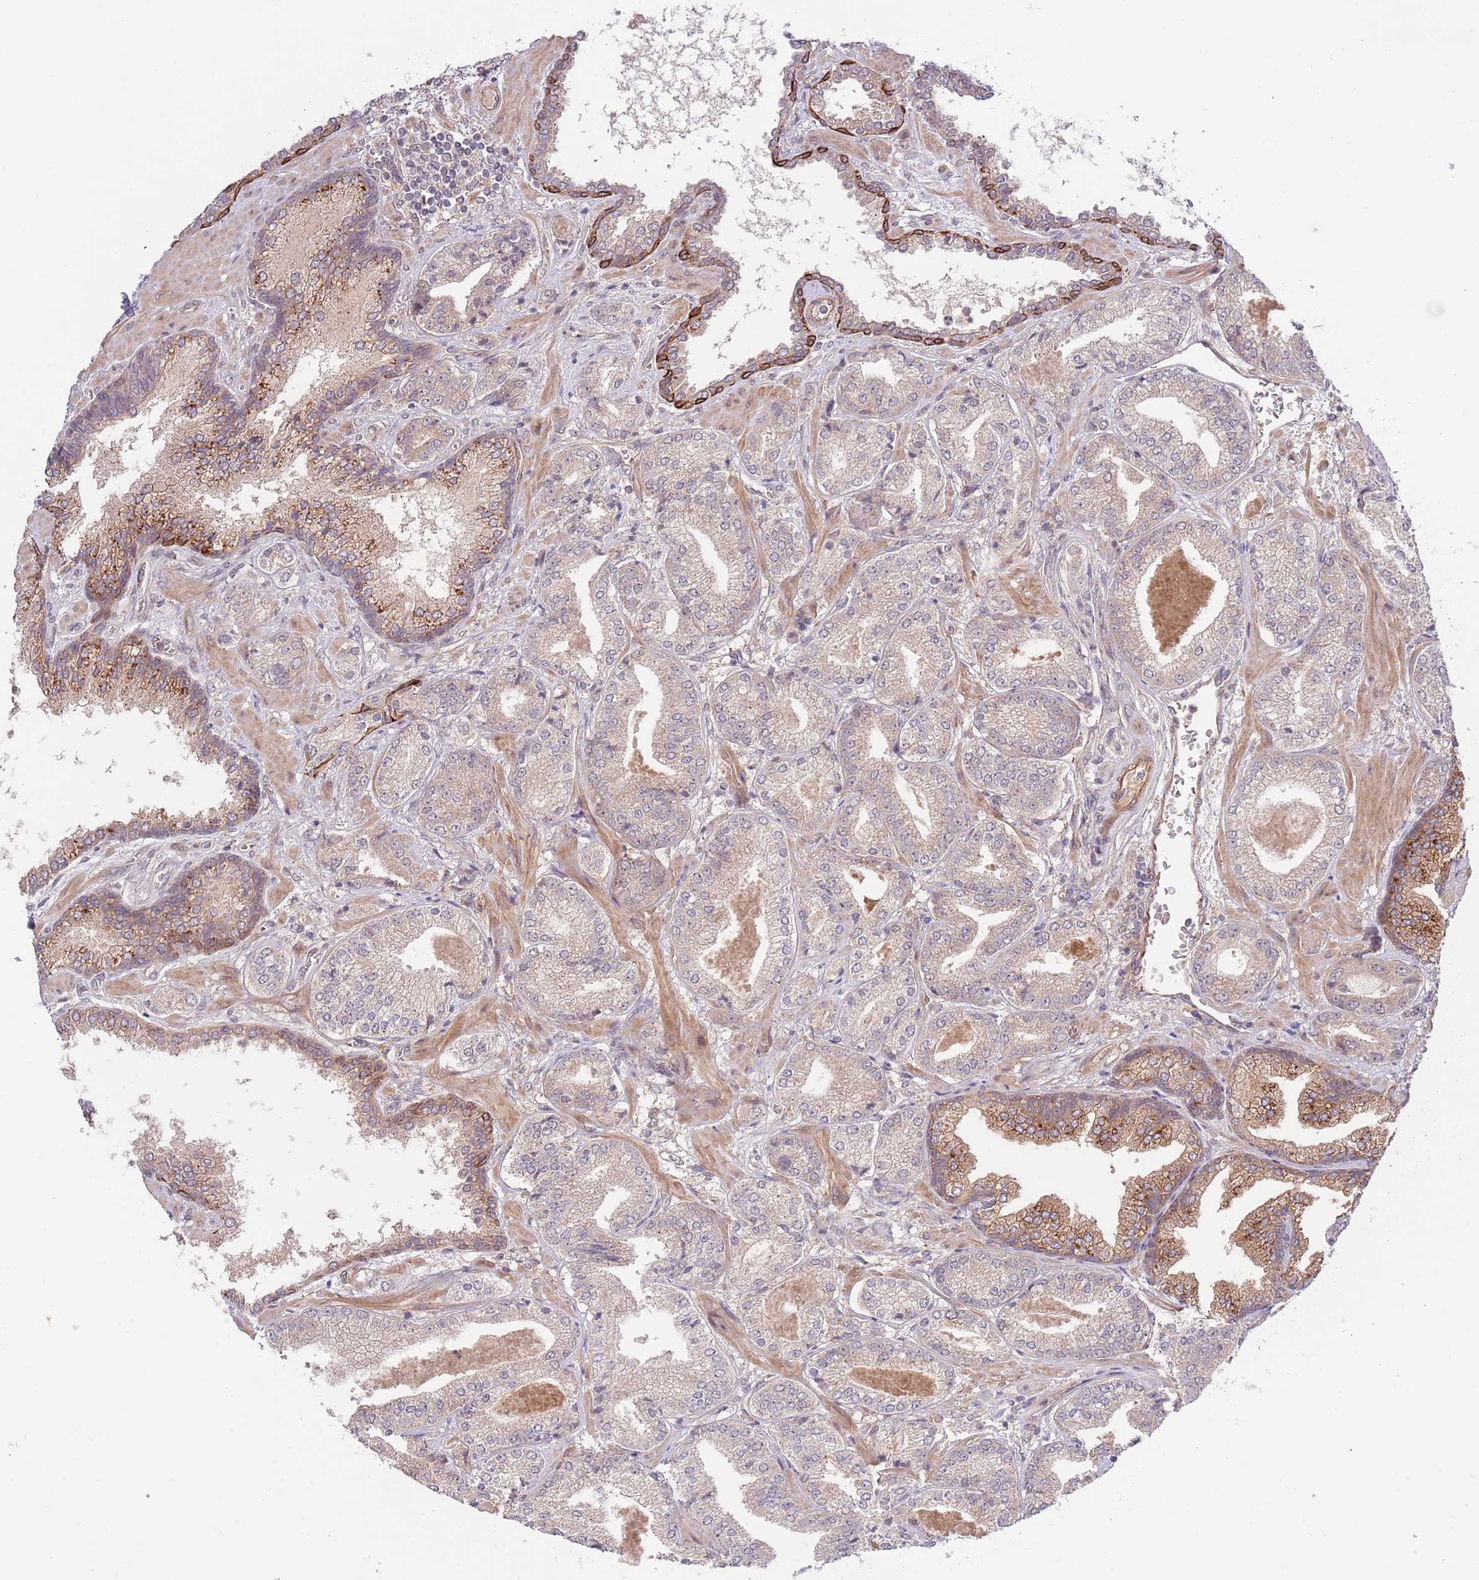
{"staining": {"intensity": "negative", "quantity": "none", "location": "none"}, "tissue": "prostate cancer", "cell_type": "Tumor cells", "image_type": "cancer", "snomed": [{"axis": "morphology", "description": "Adenocarcinoma, High grade"}, {"axis": "topography", "description": "Prostate"}], "caption": "Immunohistochemistry (IHC) histopathology image of neoplastic tissue: prostate cancer stained with DAB (3,3'-diaminobenzidine) shows no significant protein expression in tumor cells. (DAB IHC, high magnification).", "gene": "PRR16", "patient": {"sex": "male", "age": 63}}